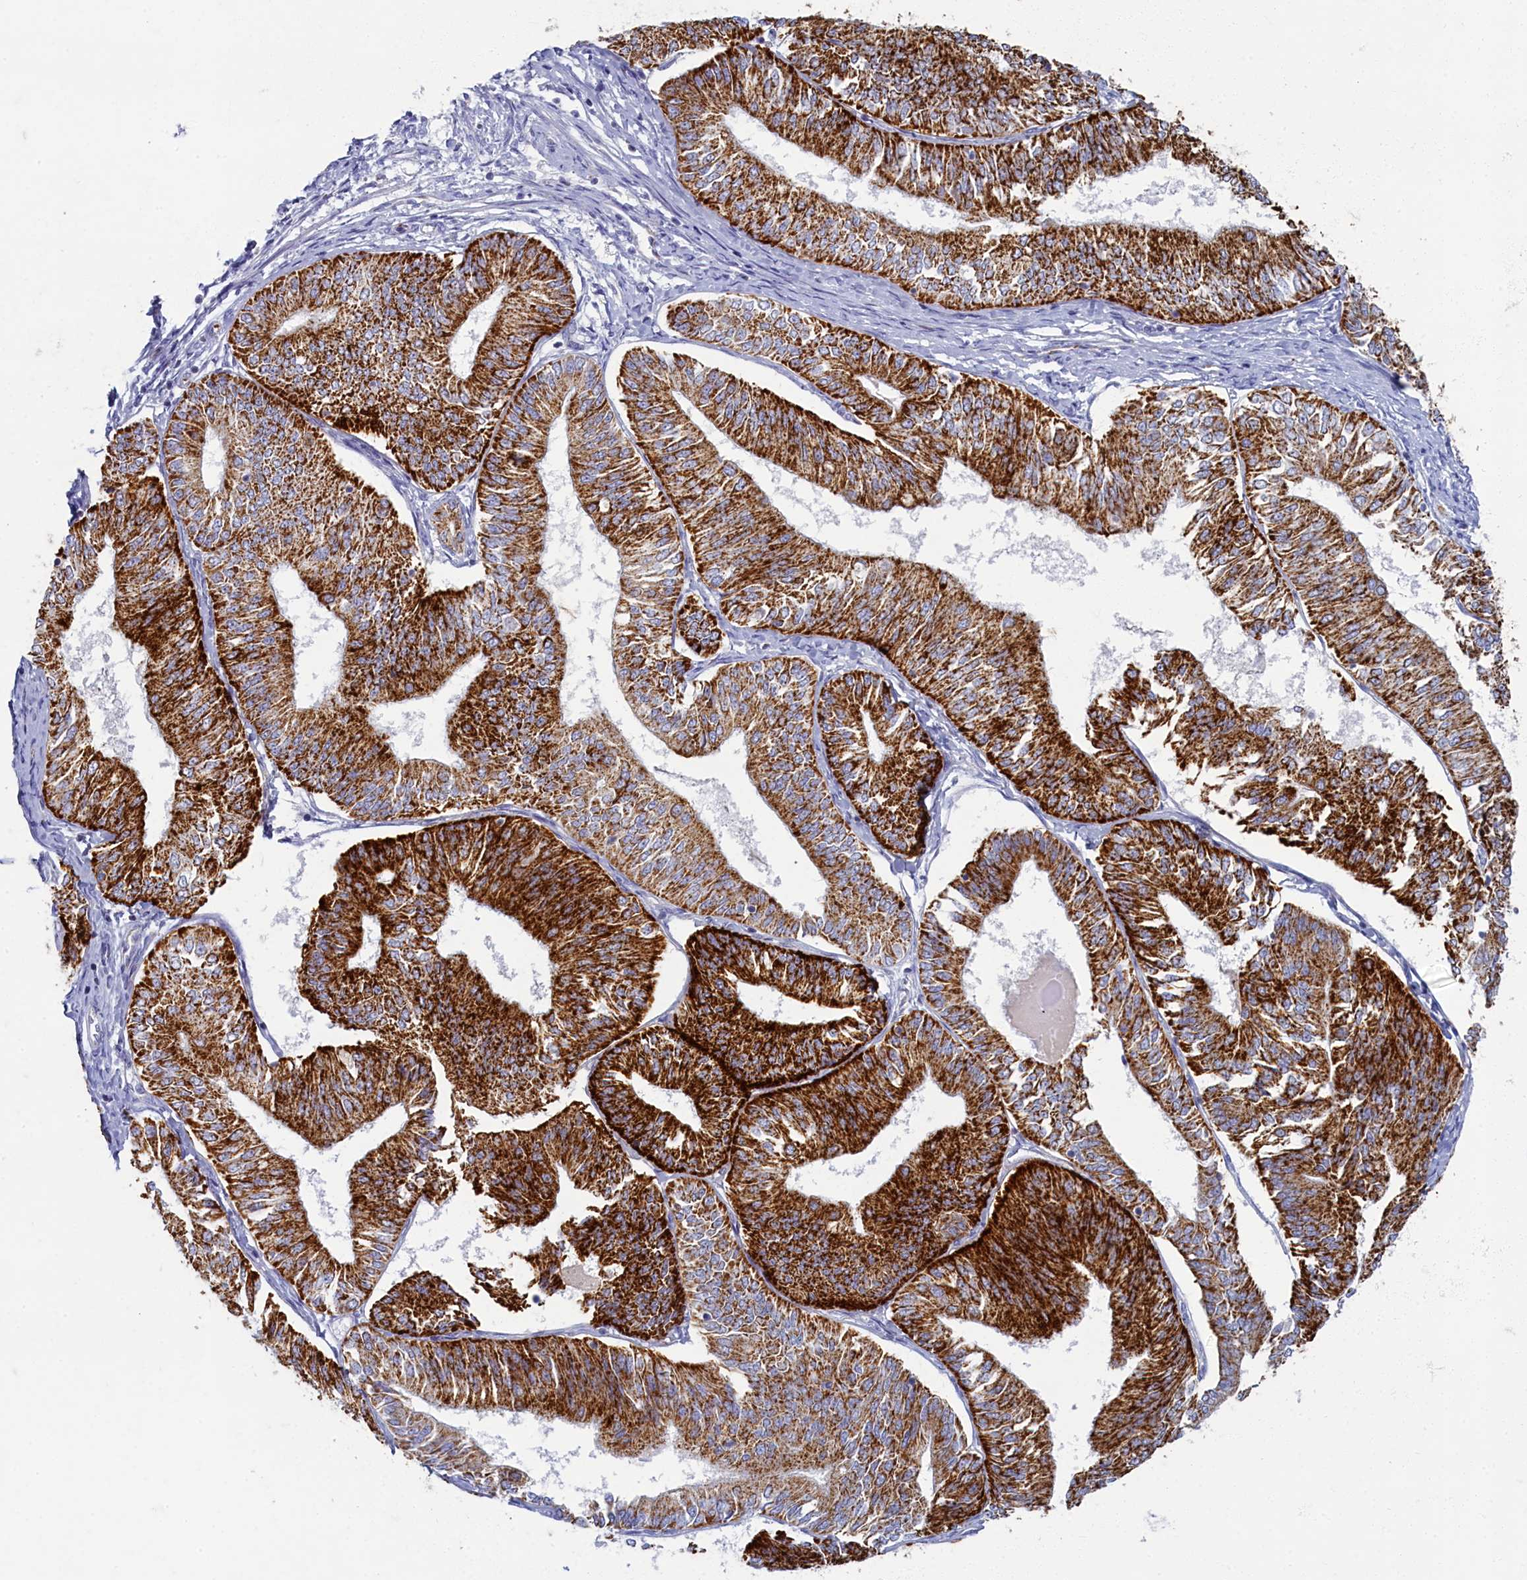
{"staining": {"intensity": "strong", "quantity": ">75%", "location": "cytoplasmic/membranous"}, "tissue": "endometrial cancer", "cell_type": "Tumor cells", "image_type": "cancer", "snomed": [{"axis": "morphology", "description": "Adenocarcinoma, NOS"}, {"axis": "topography", "description": "Endometrium"}], "caption": "Protein expression analysis of human endometrial cancer reveals strong cytoplasmic/membranous expression in approximately >75% of tumor cells.", "gene": "OCIAD2", "patient": {"sex": "female", "age": 58}}